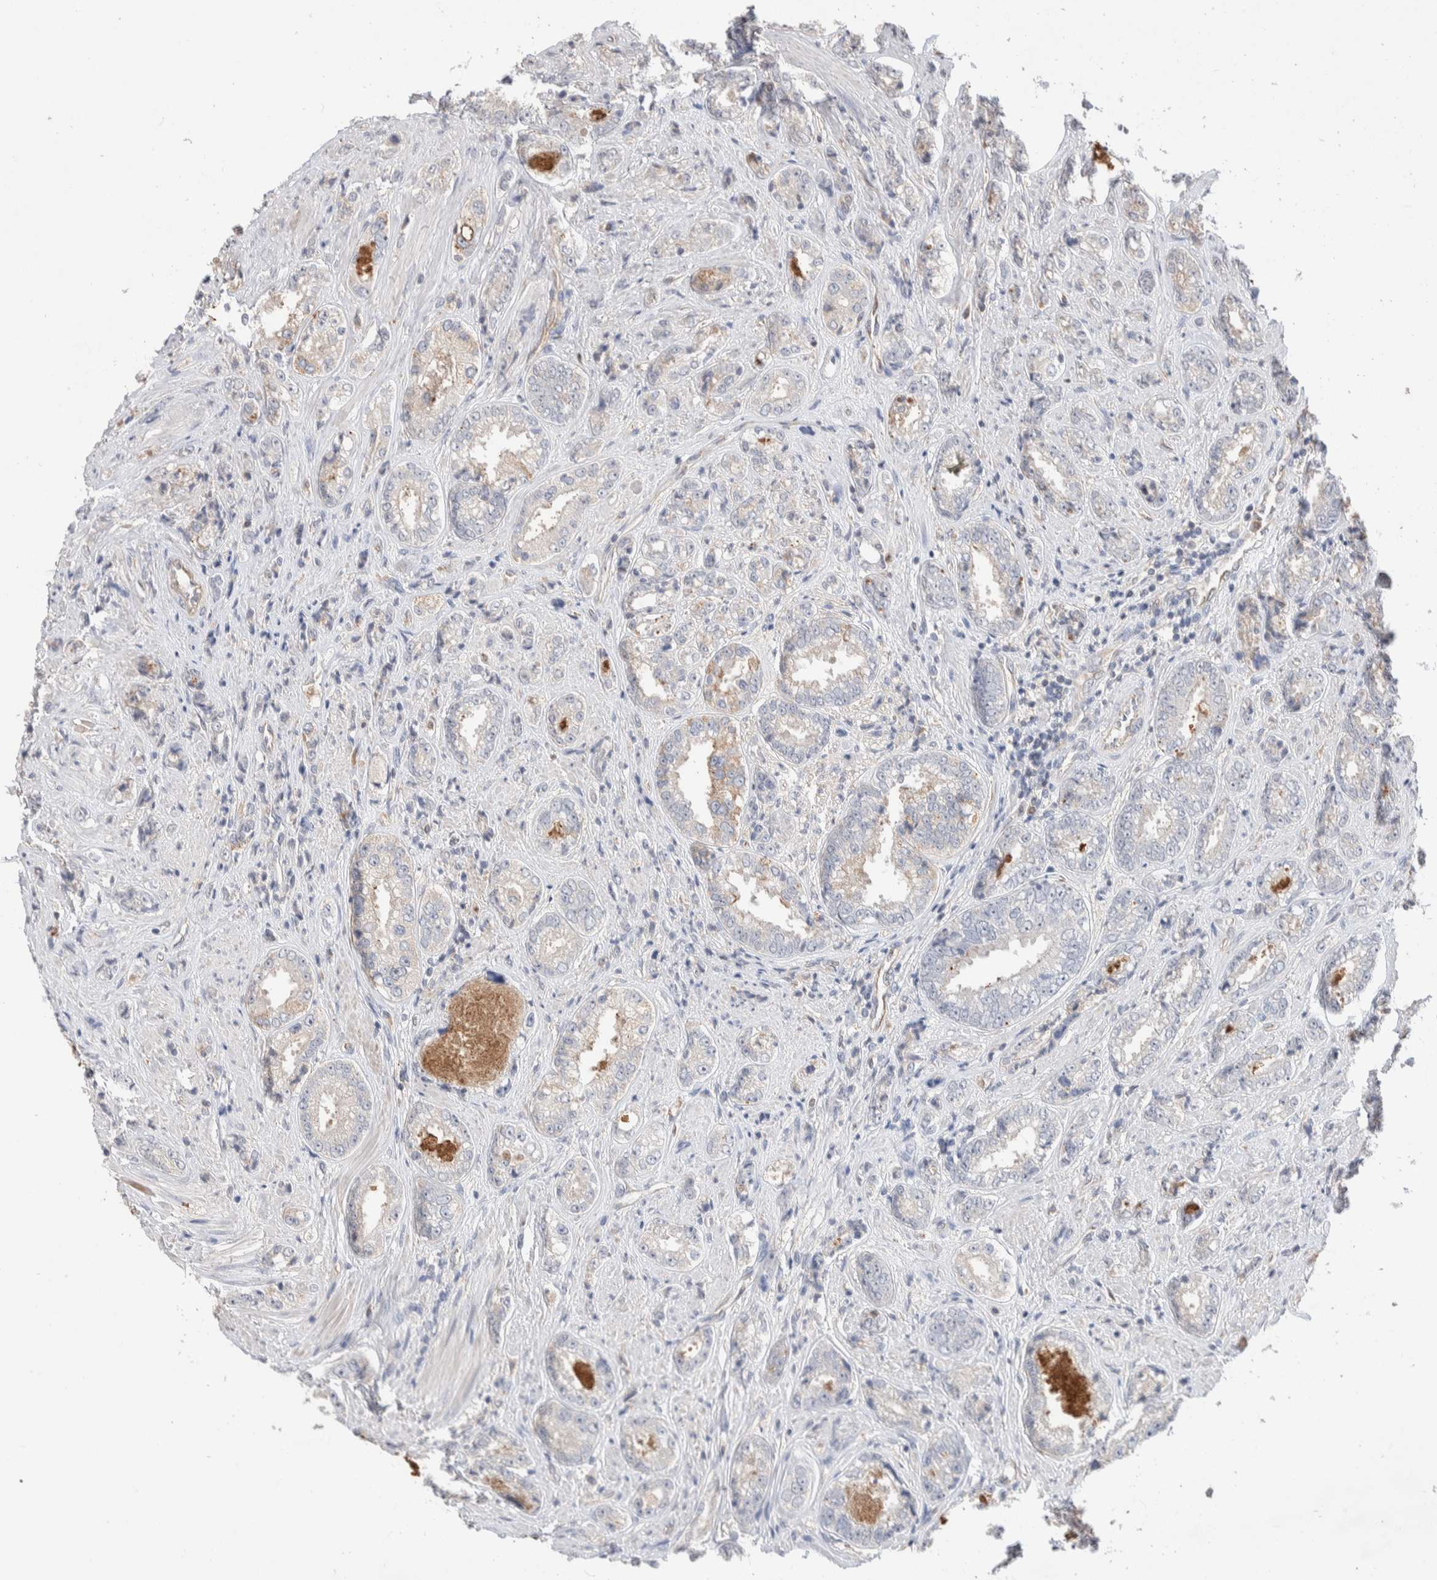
{"staining": {"intensity": "negative", "quantity": "none", "location": "none"}, "tissue": "prostate cancer", "cell_type": "Tumor cells", "image_type": "cancer", "snomed": [{"axis": "morphology", "description": "Adenocarcinoma, High grade"}, {"axis": "topography", "description": "Prostate"}], "caption": "This photomicrograph is of prostate cancer (high-grade adenocarcinoma) stained with immunohistochemistry (IHC) to label a protein in brown with the nuclei are counter-stained blue. There is no staining in tumor cells.", "gene": "FFAR2", "patient": {"sex": "male", "age": 61}}